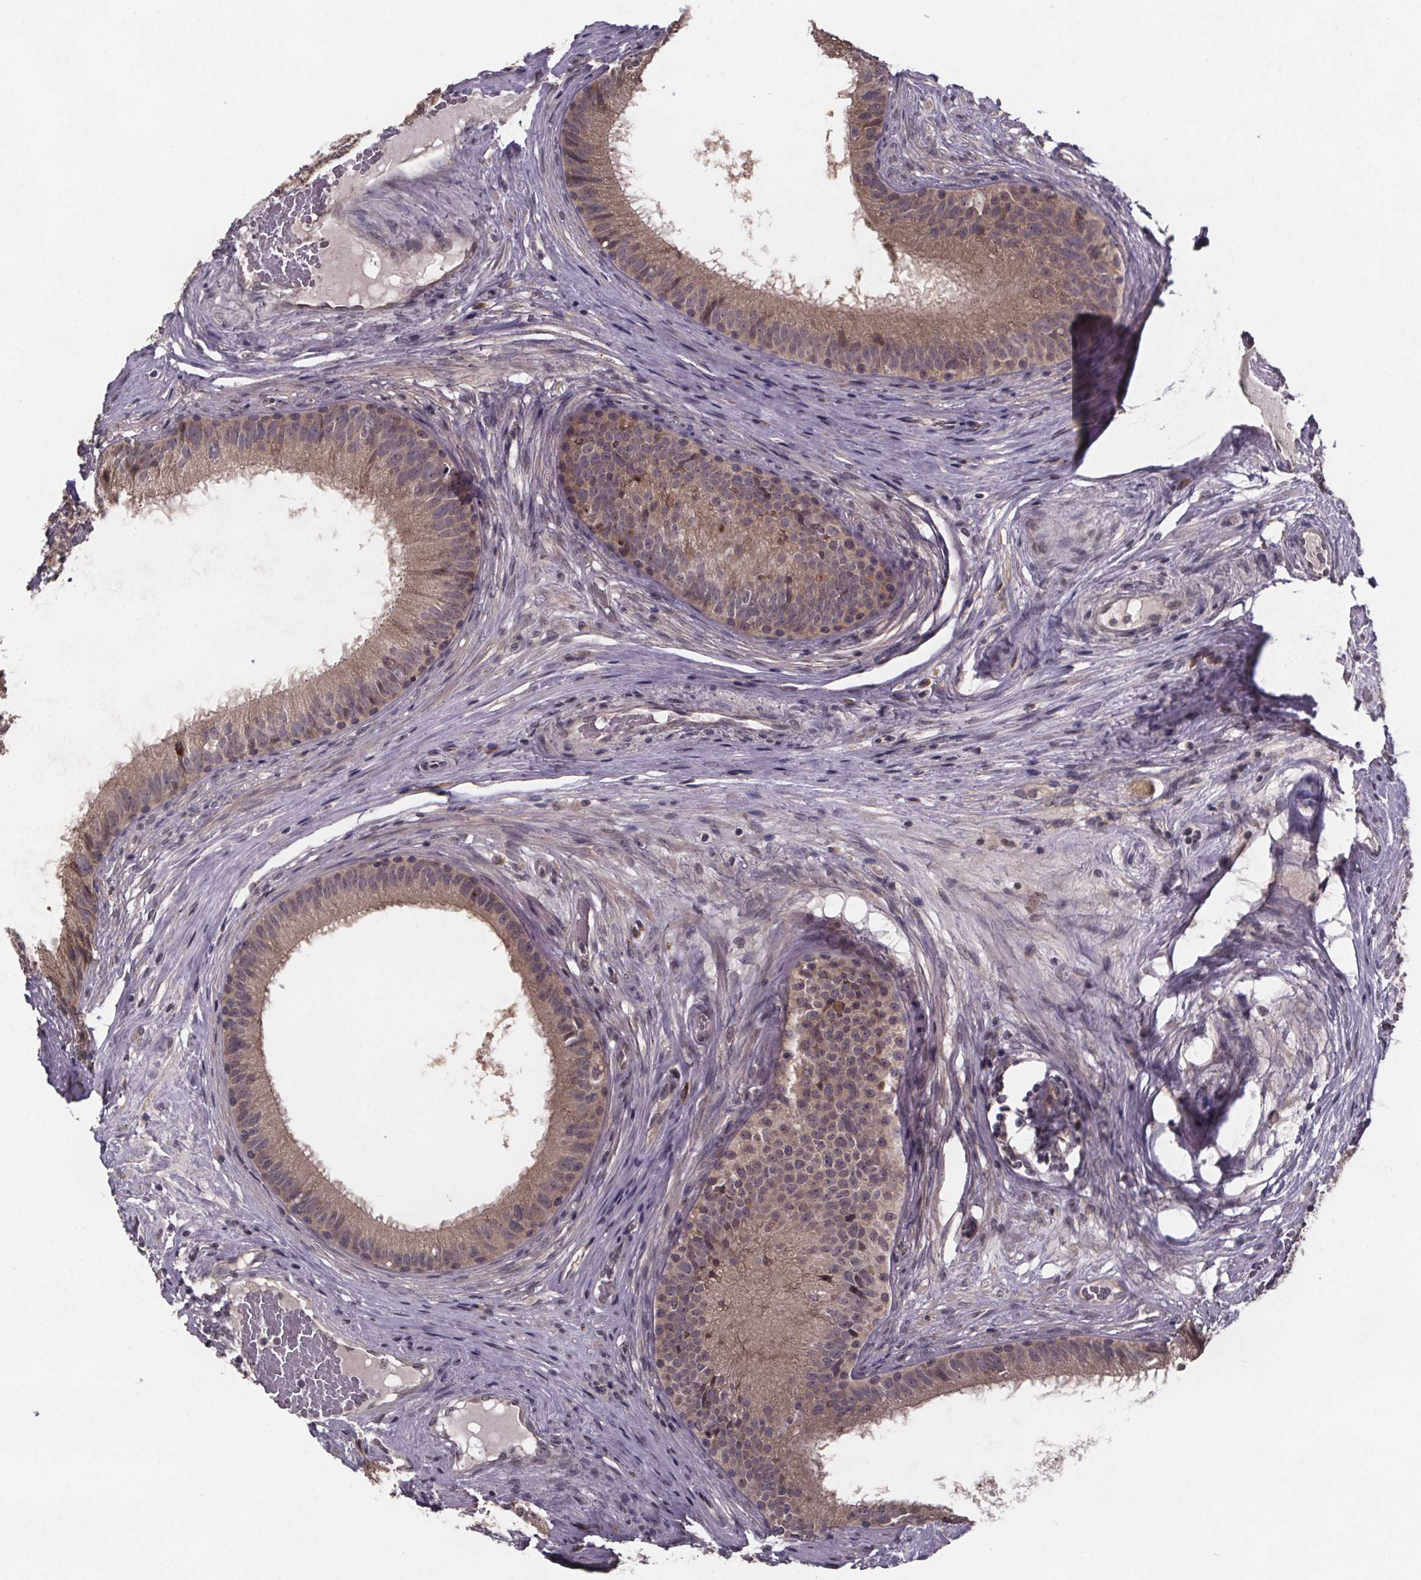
{"staining": {"intensity": "weak", "quantity": ">75%", "location": "cytoplasmic/membranous"}, "tissue": "epididymis", "cell_type": "Glandular cells", "image_type": "normal", "snomed": [{"axis": "morphology", "description": "Normal tissue, NOS"}, {"axis": "topography", "description": "Epididymis"}], "caption": "Glandular cells exhibit weak cytoplasmic/membranous staining in about >75% of cells in benign epididymis.", "gene": "SAT1", "patient": {"sex": "male", "age": 59}}